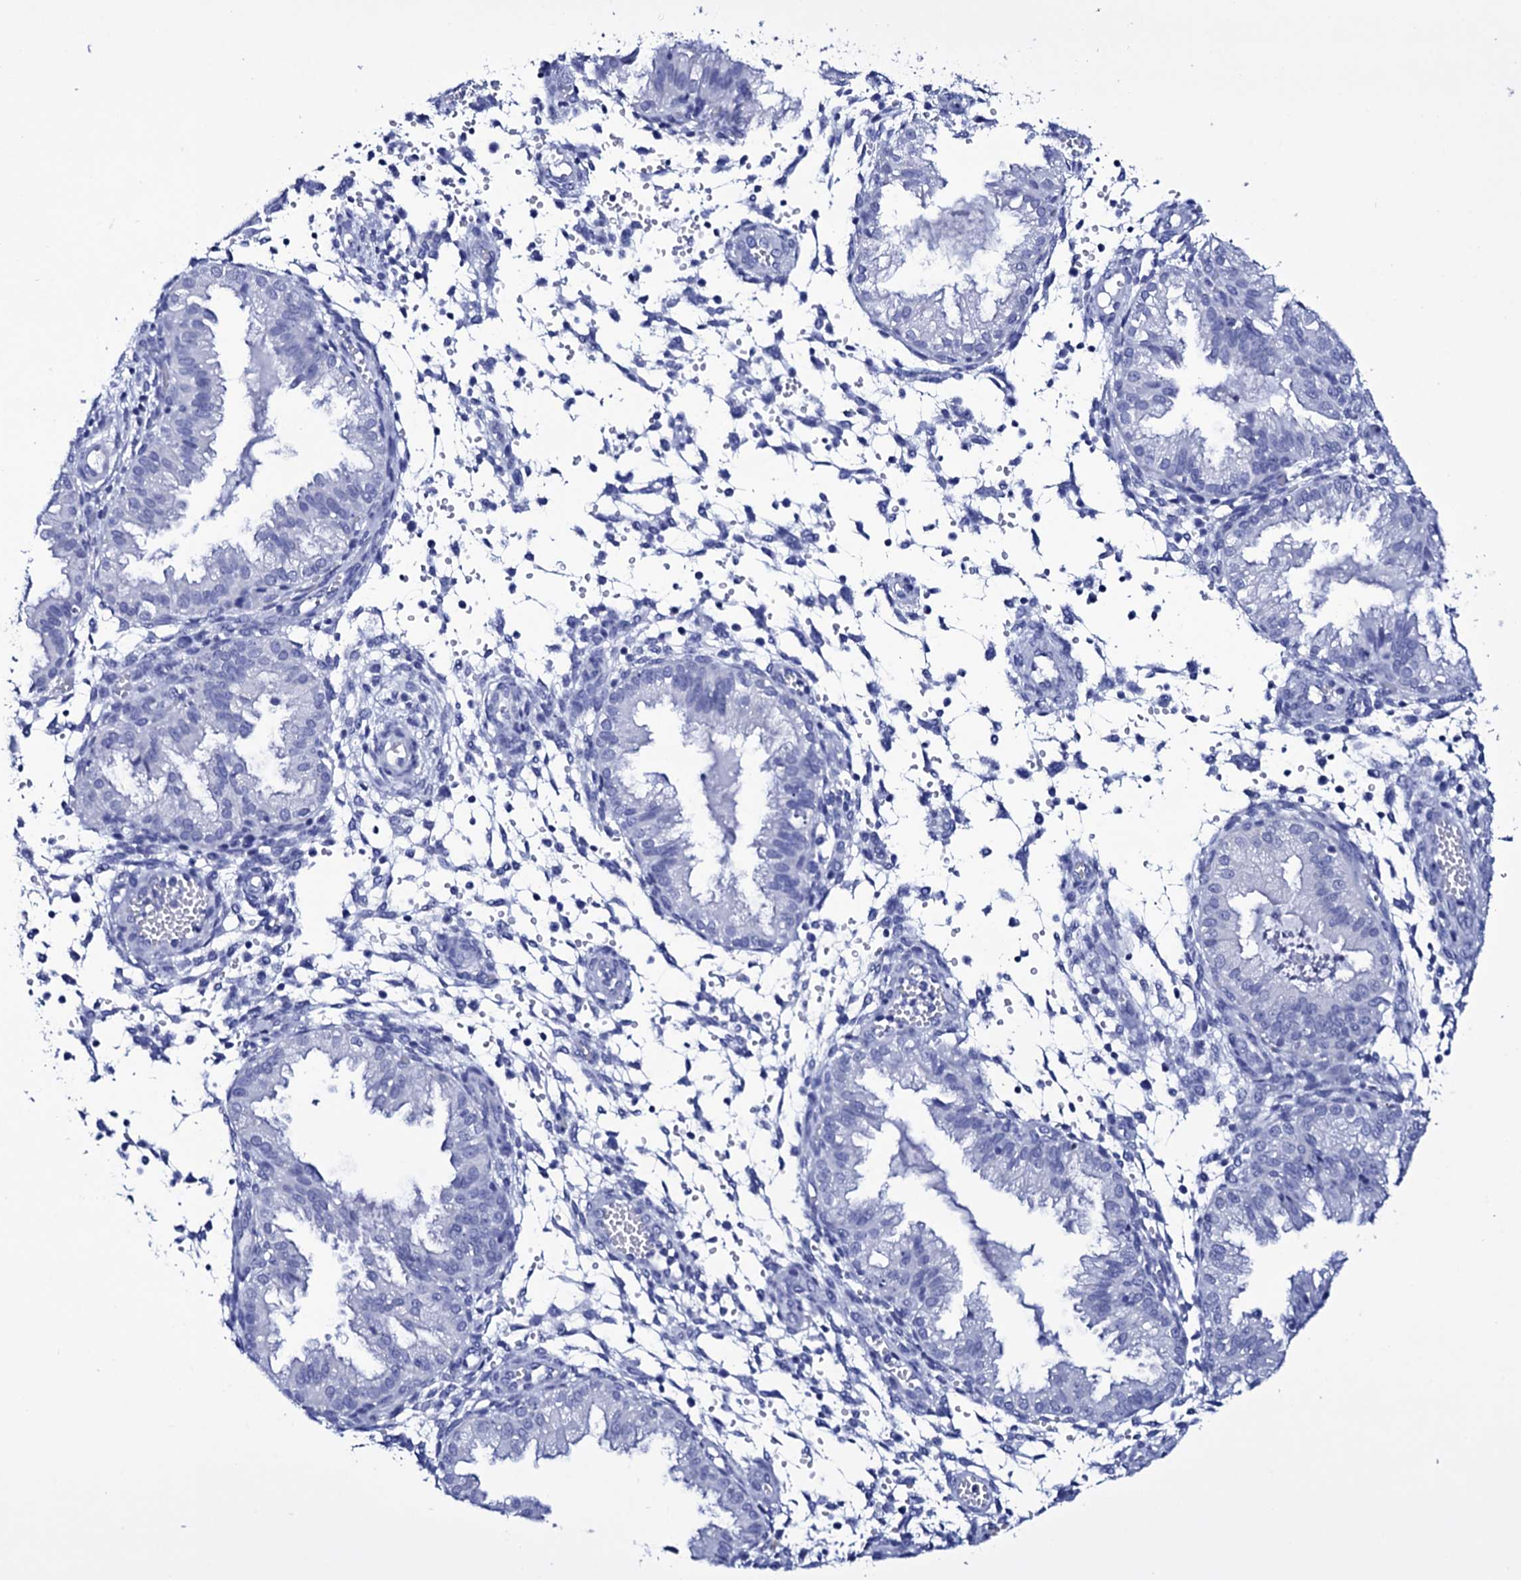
{"staining": {"intensity": "negative", "quantity": "none", "location": "none"}, "tissue": "endometrium", "cell_type": "Cells in endometrial stroma", "image_type": "normal", "snomed": [{"axis": "morphology", "description": "Normal tissue, NOS"}, {"axis": "topography", "description": "Endometrium"}], "caption": "Photomicrograph shows no significant protein staining in cells in endometrial stroma of unremarkable endometrium.", "gene": "ITPRID2", "patient": {"sex": "female", "age": 33}}